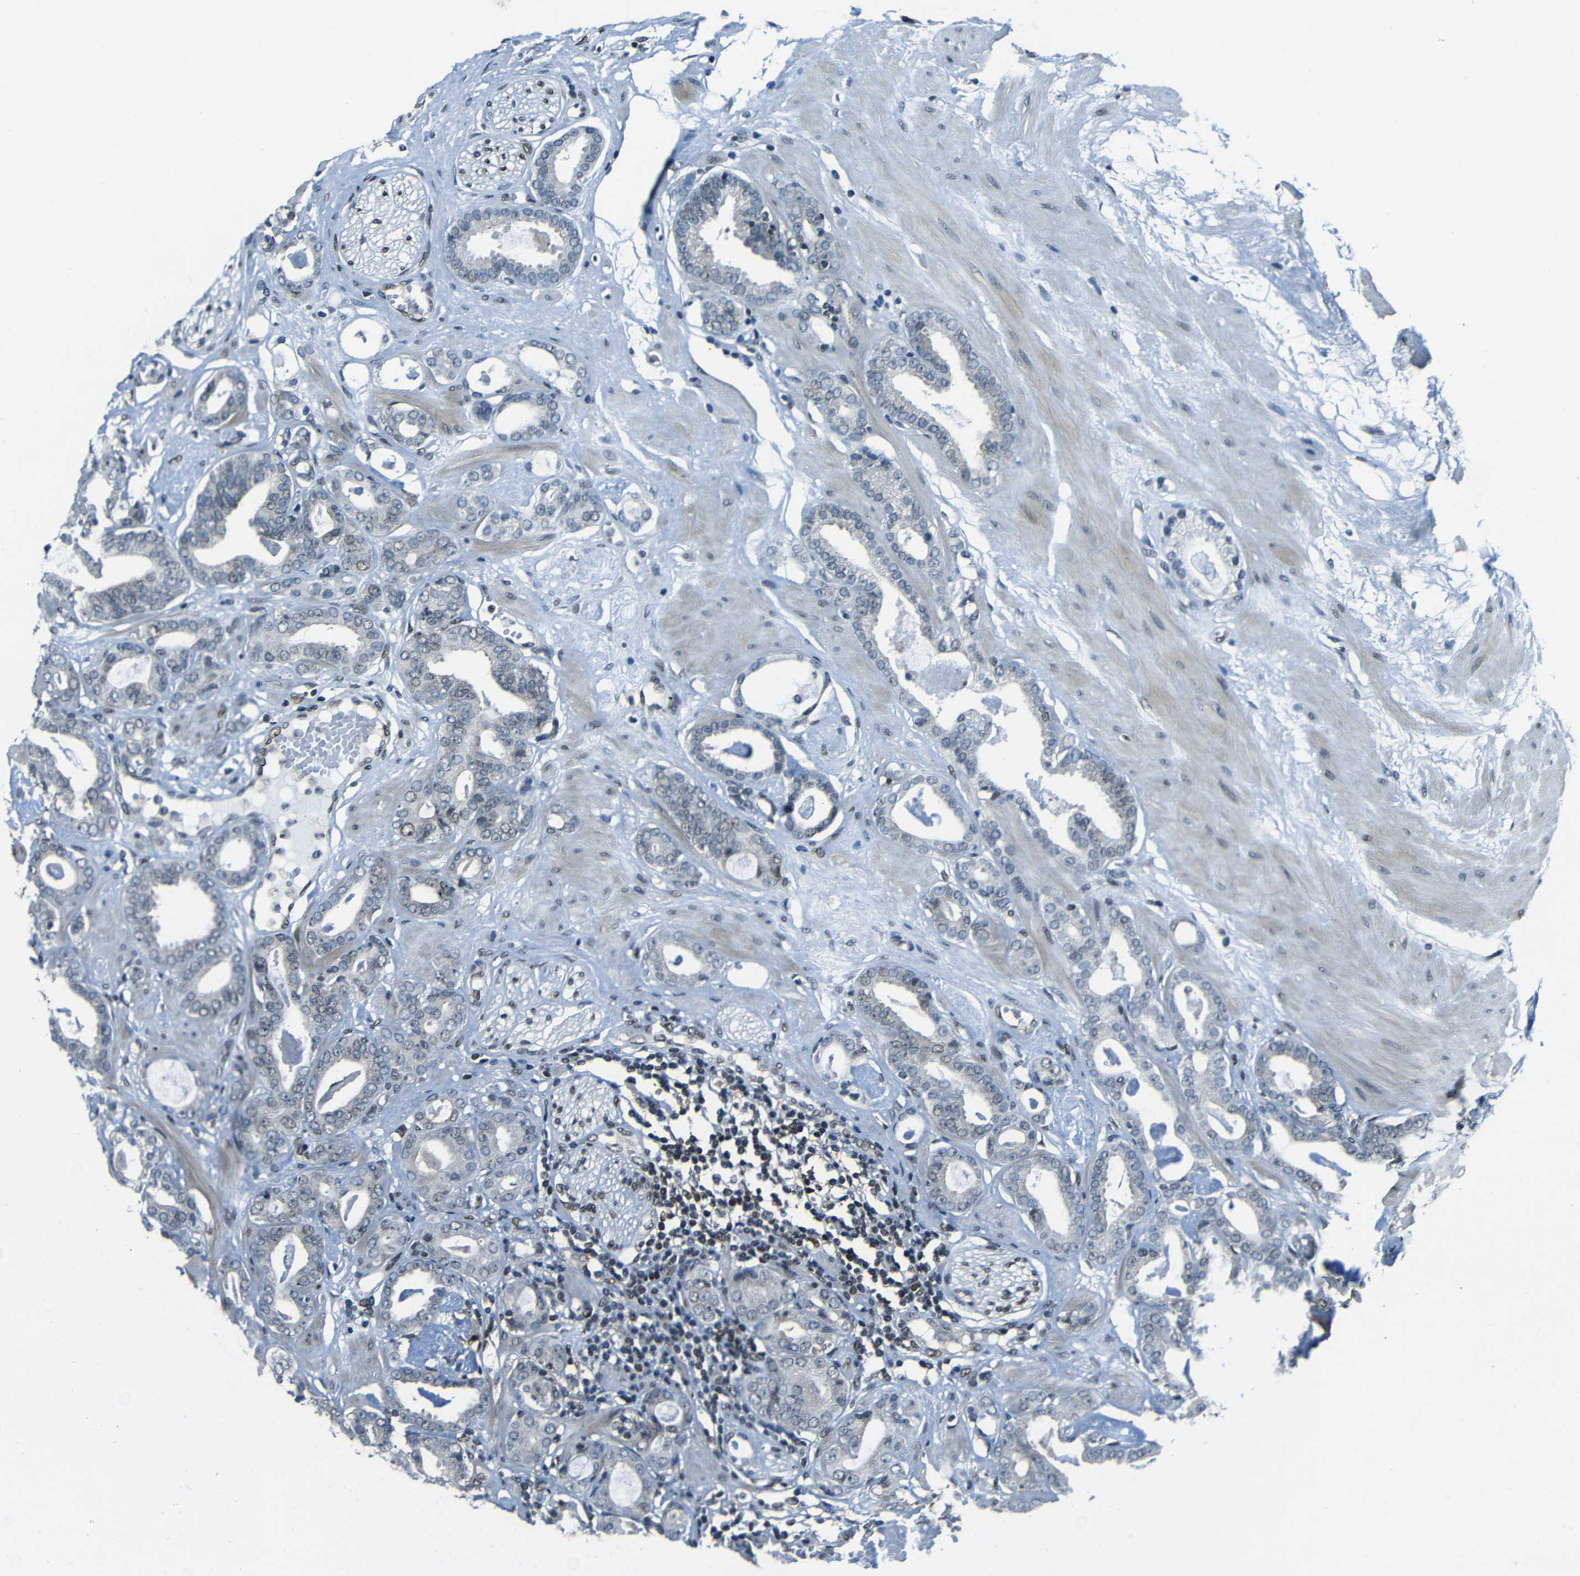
{"staining": {"intensity": "weak", "quantity": "<25%", "location": "nuclear"}, "tissue": "prostate cancer", "cell_type": "Tumor cells", "image_type": "cancer", "snomed": [{"axis": "morphology", "description": "Adenocarcinoma, Low grade"}, {"axis": "topography", "description": "Prostate"}], "caption": "This image is of prostate adenocarcinoma (low-grade) stained with immunohistochemistry (IHC) to label a protein in brown with the nuclei are counter-stained blue. There is no staining in tumor cells.", "gene": "PSIP1", "patient": {"sex": "male", "age": 53}}